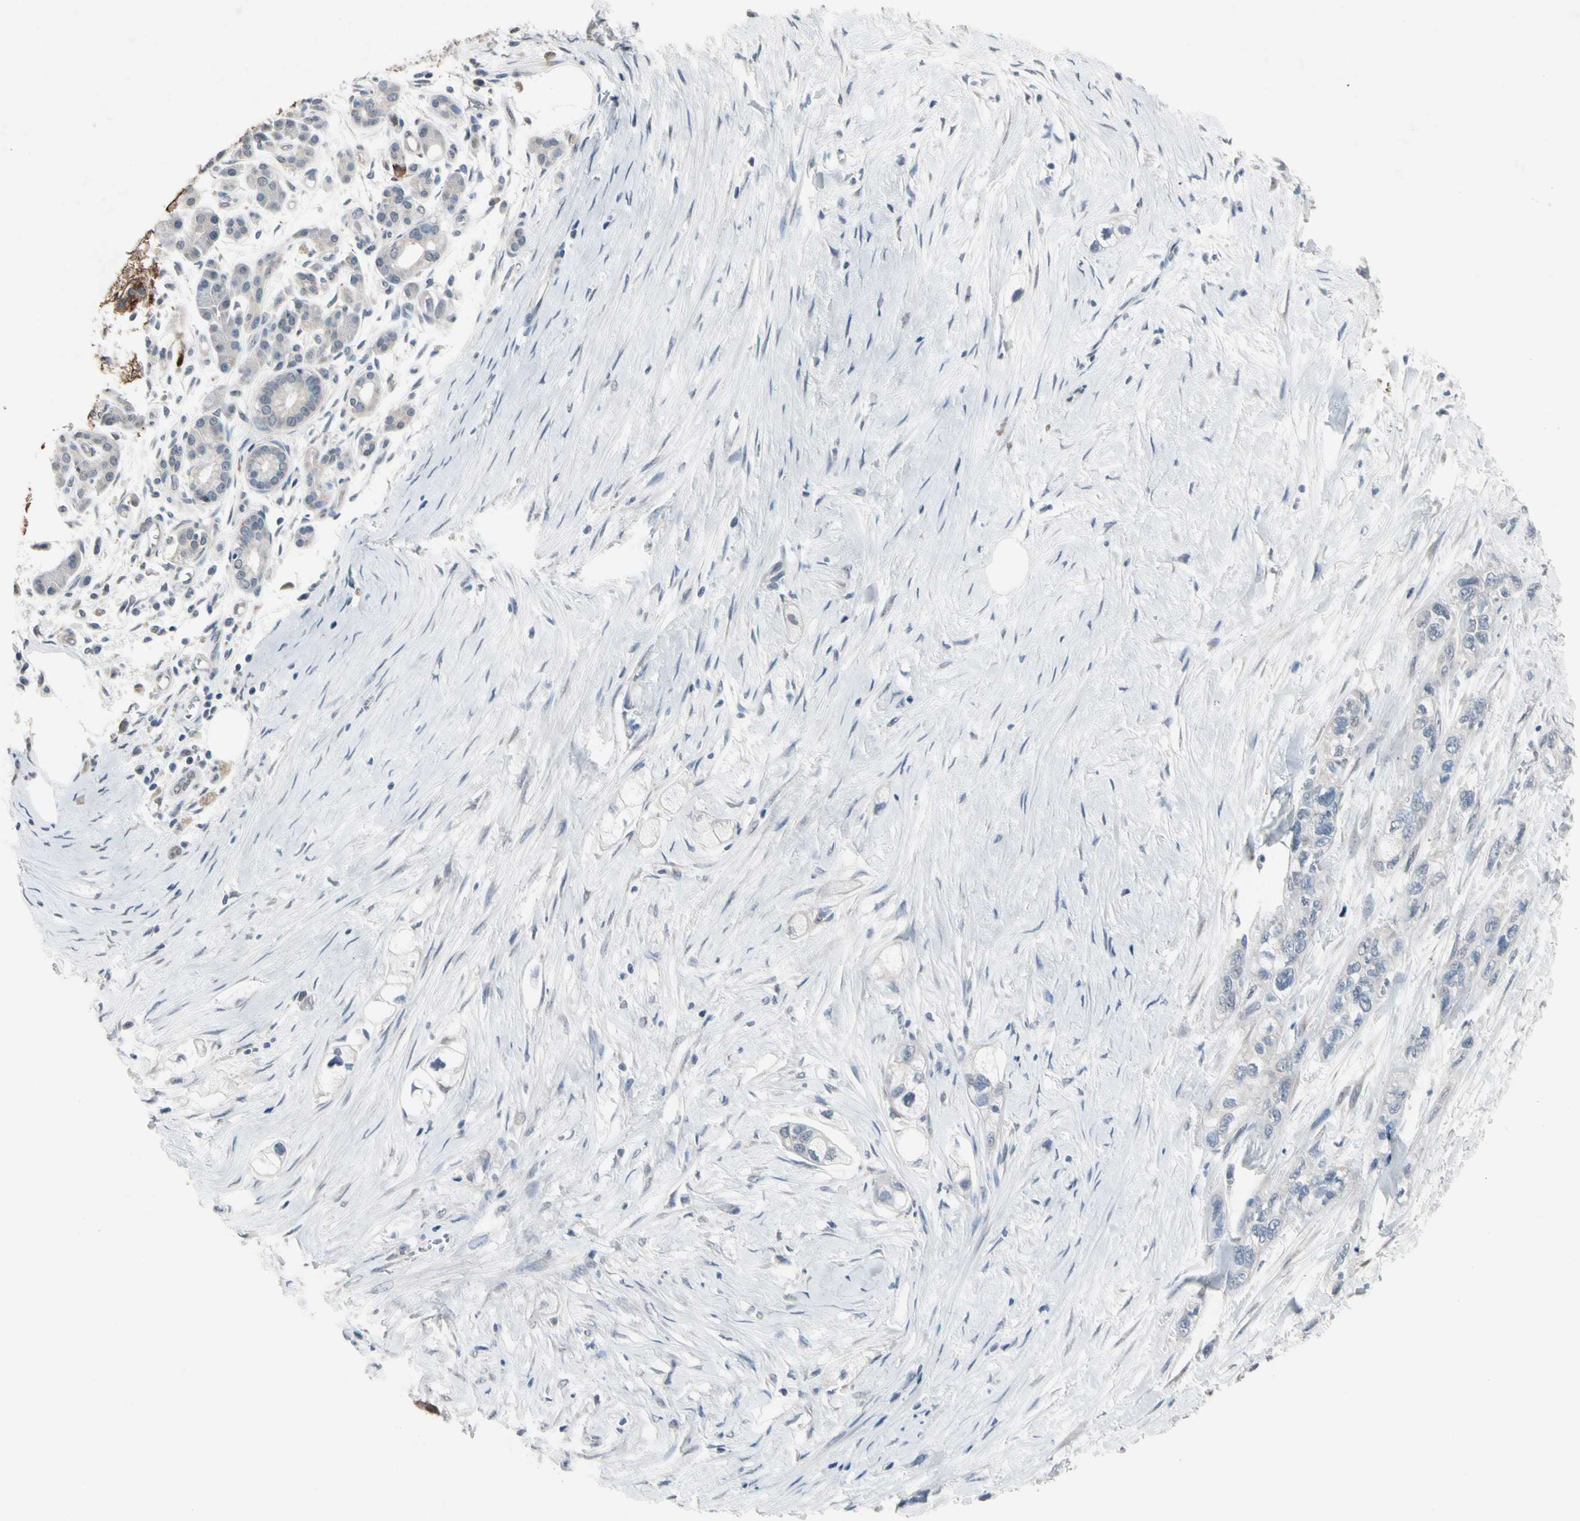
{"staining": {"intensity": "negative", "quantity": "none", "location": "none"}, "tissue": "pancreatic cancer", "cell_type": "Tumor cells", "image_type": "cancer", "snomed": [{"axis": "morphology", "description": "Adenocarcinoma, NOS"}, {"axis": "topography", "description": "Pancreas"}], "caption": "High magnification brightfield microscopy of pancreatic cancer stained with DAB (brown) and counterstained with hematoxylin (blue): tumor cells show no significant expression.", "gene": "SV2A", "patient": {"sex": "male", "age": 74}}